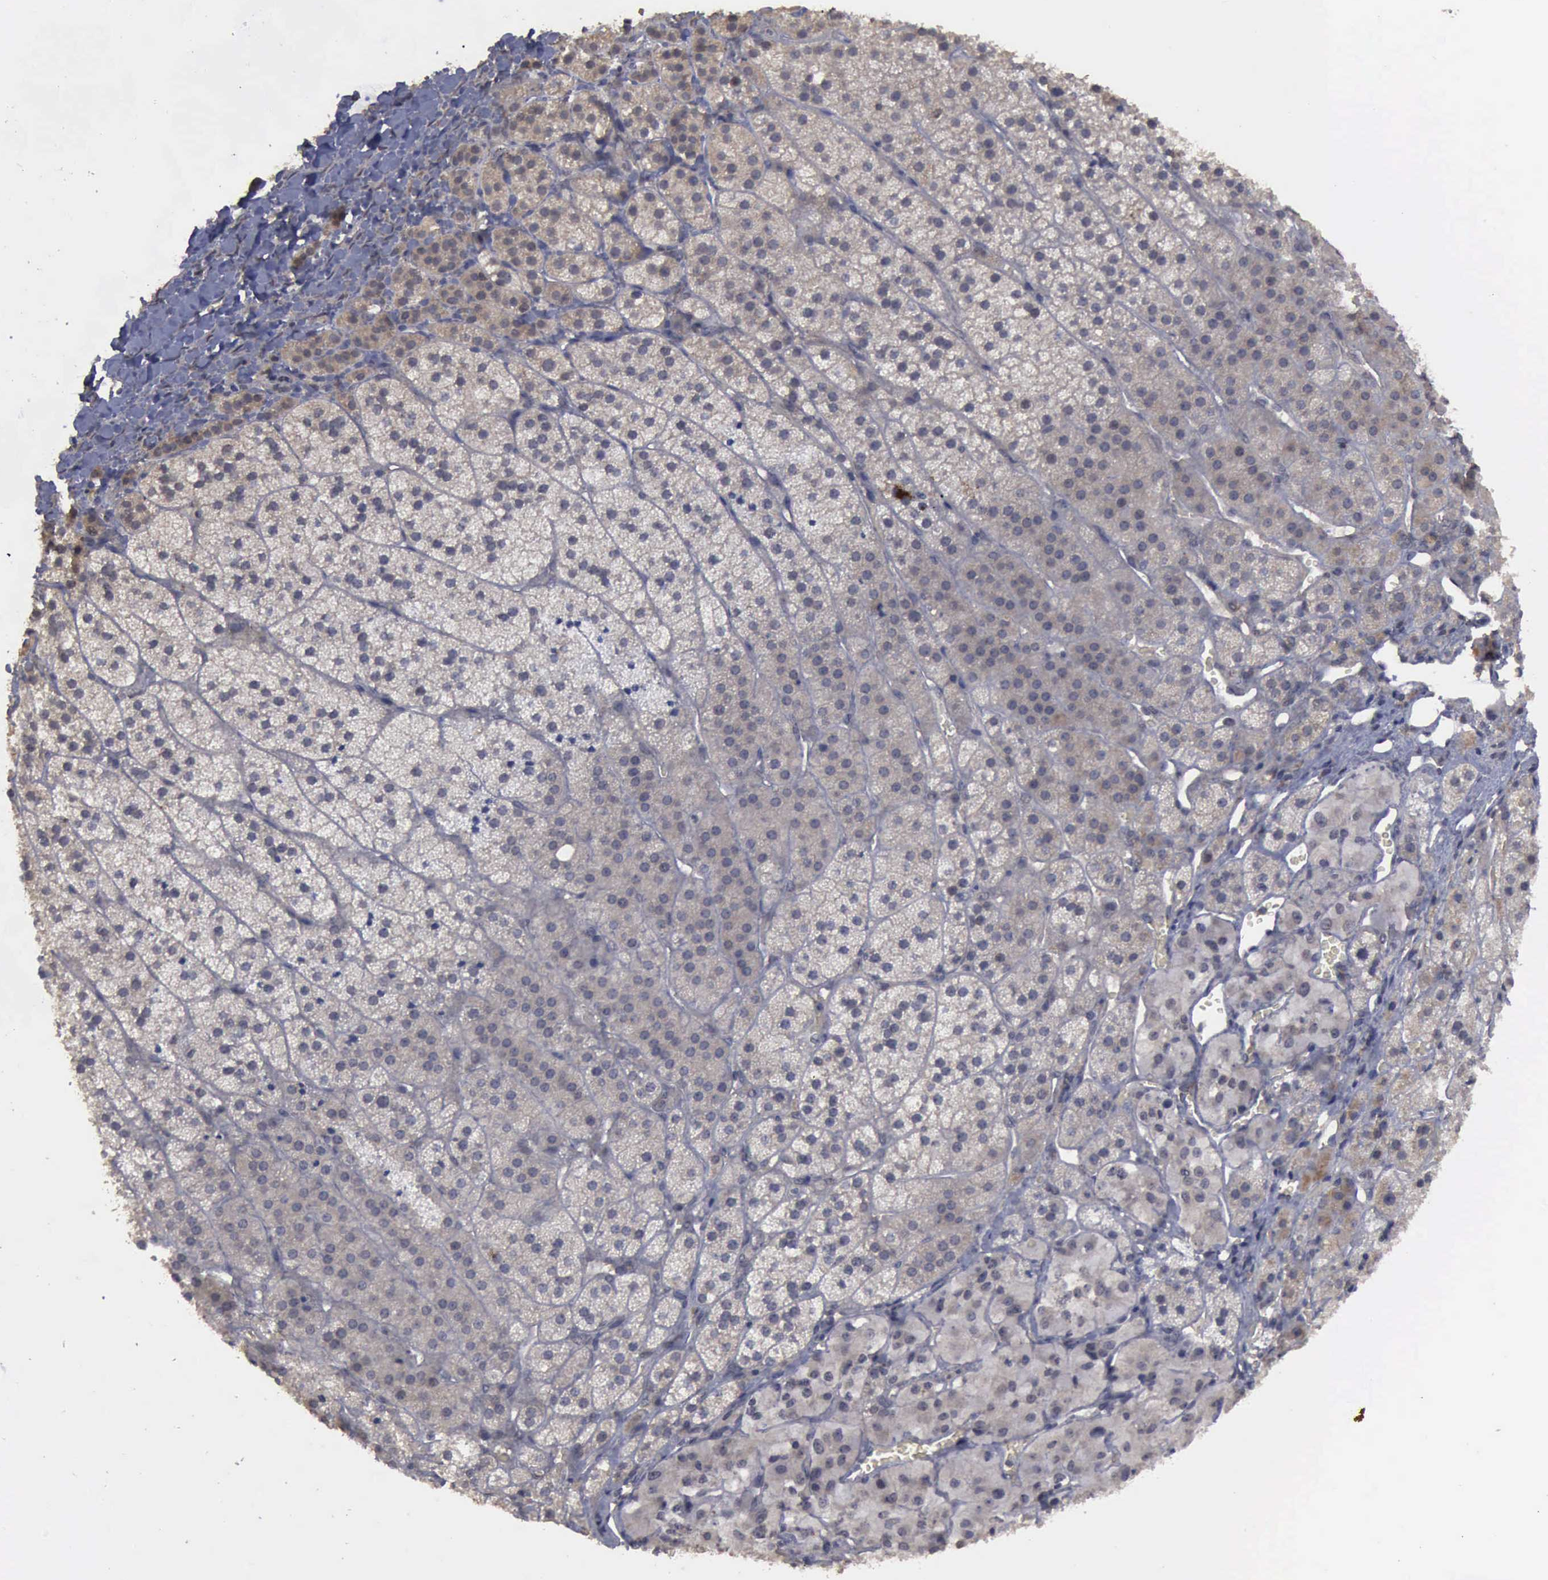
{"staining": {"intensity": "weak", "quantity": "<25%", "location": "cytoplasmic/membranous"}, "tissue": "adrenal gland", "cell_type": "Glandular cells", "image_type": "normal", "snomed": [{"axis": "morphology", "description": "Normal tissue, NOS"}, {"axis": "topography", "description": "Adrenal gland"}], "caption": "Immunohistochemistry (IHC) image of benign adrenal gland: adrenal gland stained with DAB displays no significant protein staining in glandular cells. (Stains: DAB (3,3'-diaminobenzidine) immunohistochemistry with hematoxylin counter stain, Microscopy: brightfield microscopy at high magnification).", "gene": "CRKL", "patient": {"sex": "female", "age": 44}}